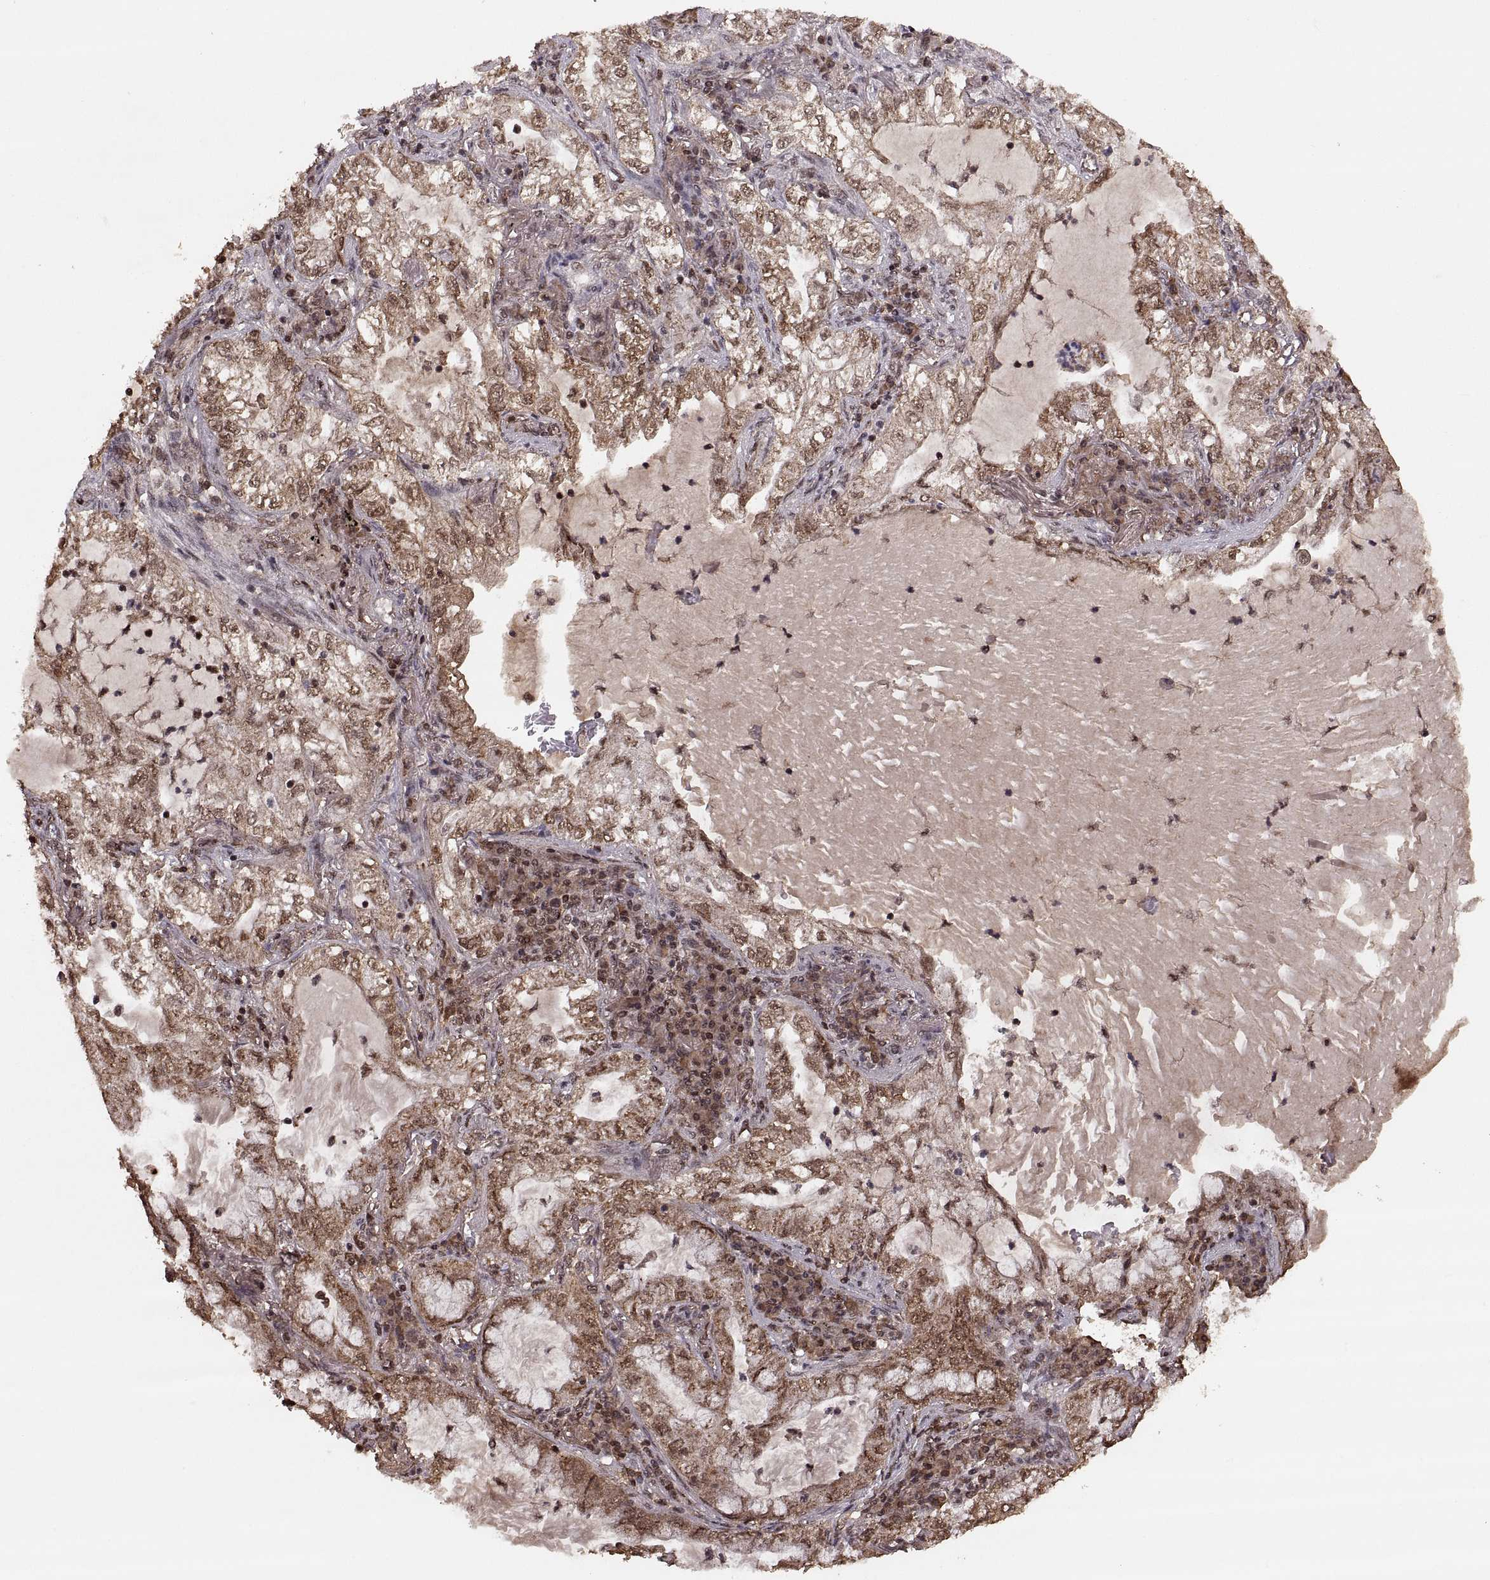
{"staining": {"intensity": "moderate", "quantity": ">75%", "location": "nuclear"}, "tissue": "lung cancer", "cell_type": "Tumor cells", "image_type": "cancer", "snomed": [{"axis": "morphology", "description": "Adenocarcinoma, NOS"}, {"axis": "topography", "description": "Lung"}], "caption": "Immunohistochemistry (IHC) staining of lung cancer (adenocarcinoma), which demonstrates medium levels of moderate nuclear staining in about >75% of tumor cells indicating moderate nuclear protein staining. The staining was performed using DAB (brown) for protein detection and nuclei were counterstained in hematoxylin (blue).", "gene": "RFT1", "patient": {"sex": "female", "age": 73}}